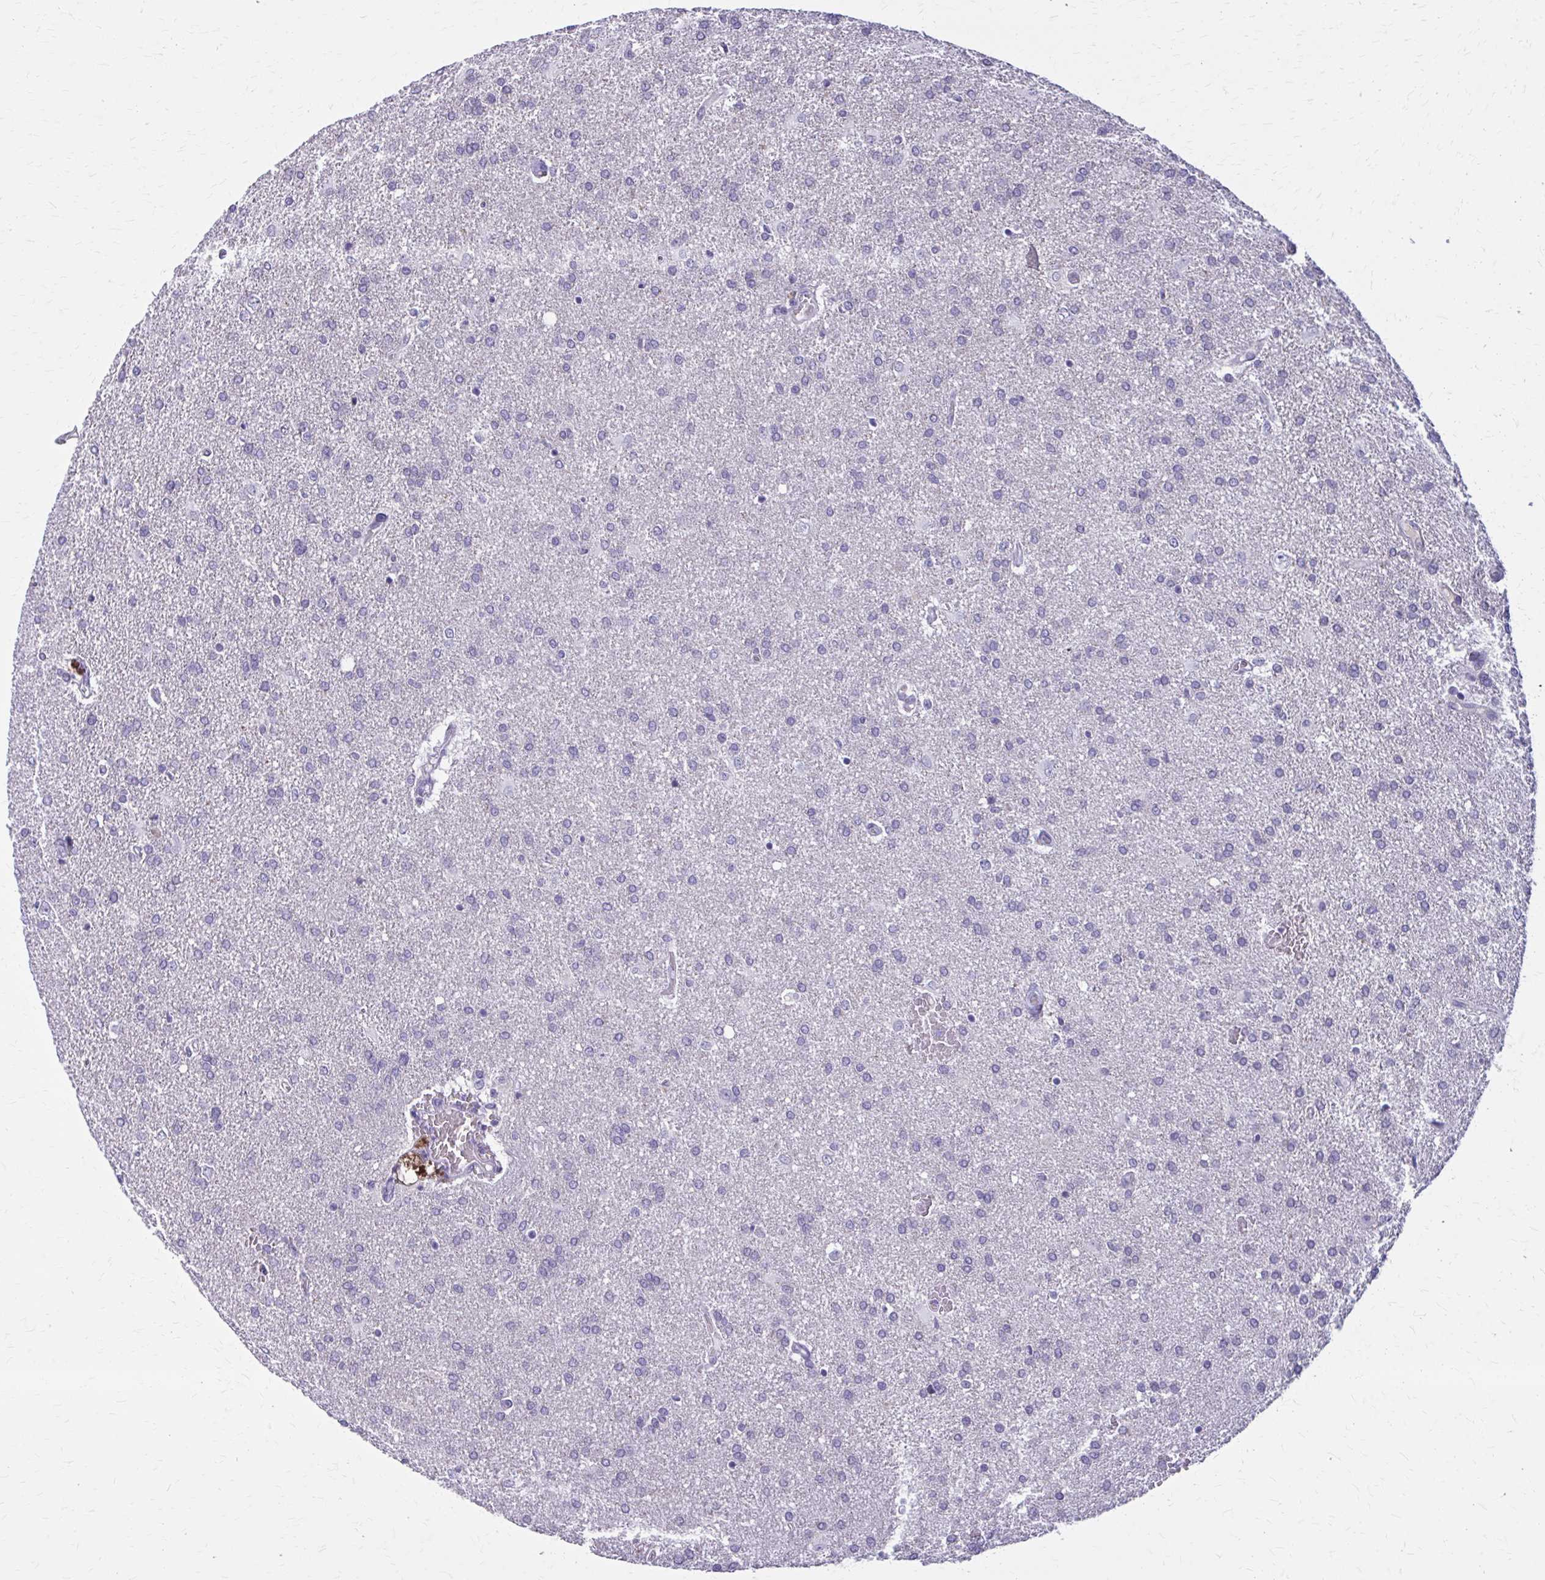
{"staining": {"intensity": "negative", "quantity": "none", "location": "none"}, "tissue": "glioma", "cell_type": "Tumor cells", "image_type": "cancer", "snomed": [{"axis": "morphology", "description": "Glioma, malignant, High grade"}, {"axis": "topography", "description": "Brain"}], "caption": "A histopathology image of human glioma is negative for staining in tumor cells. (DAB IHC with hematoxylin counter stain).", "gene": "OR4A47", "patient": {"sex": "male", "age": 68}}